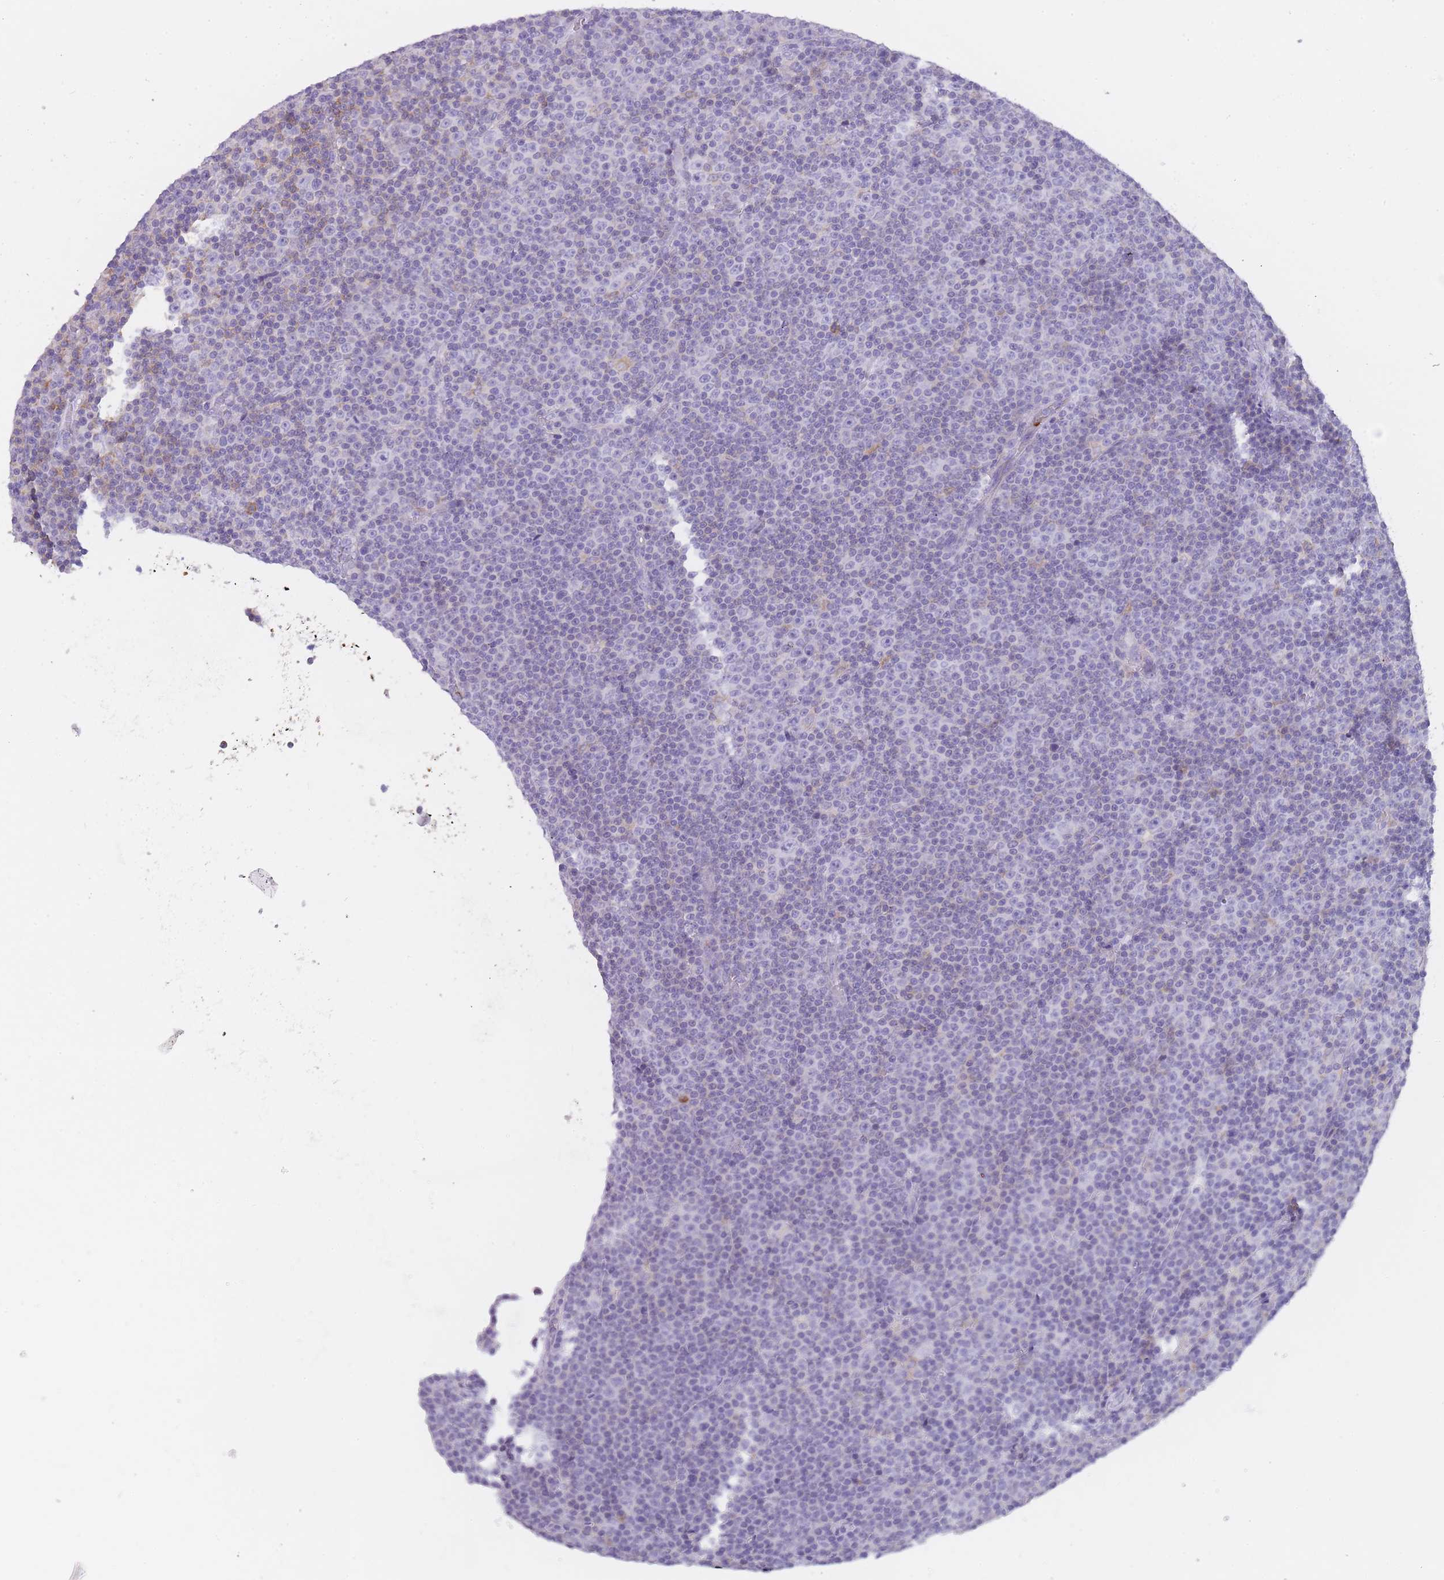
{"staining": {"intensity": "negative", "quantity": "none", "location": "none"}, "tissue": "lymphoma", "cell_type": "Tumor cells", "image_type": "cancer", "snomed": [{"axis": "morphology", "description": "Malignant lymphoma, non-Hodgkin's type, Low grade"}, {"axis": "topography", "description": "Lymph node"}], "caption": "Image shows no significant protein staining in tumor cells of lymphoma.", "gene": "CR1L", "patient": {"sex": "female", "age": 67}}